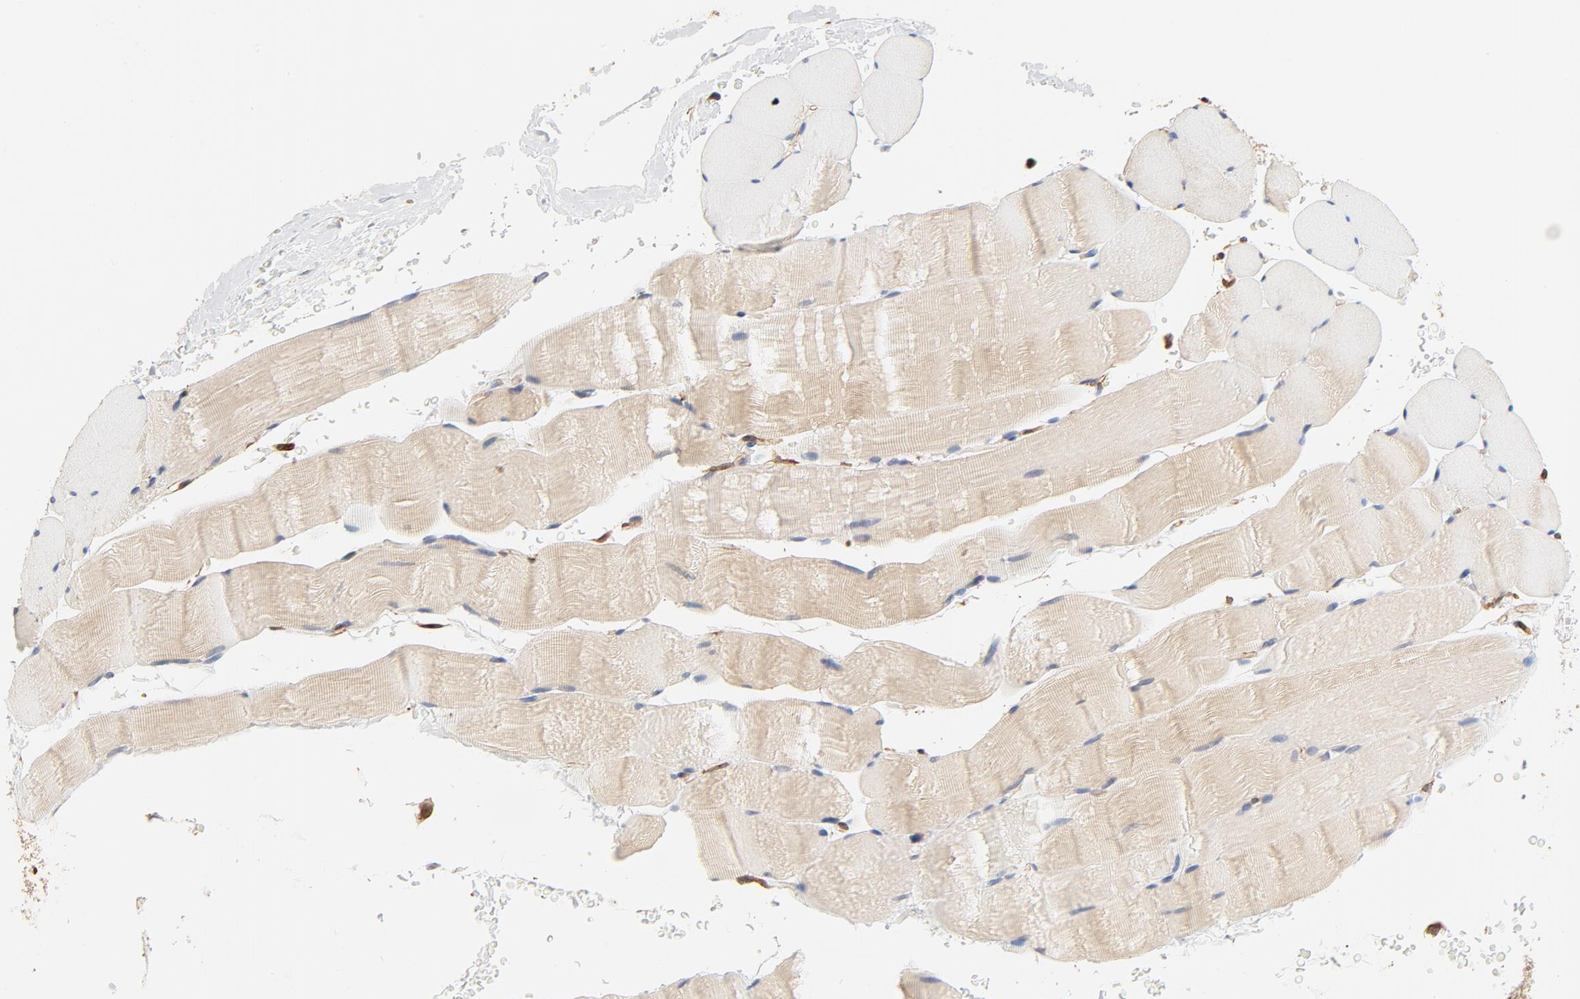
{"staining": {"intensity": "weak", "quantity": ">75%", "location": "cytoplasmic/membranous"}, "tissue": "skeletal muscle", "cell_type": "Myocytes", "image_type": "normal", "snomed": [{"axis": "morphology", "description": "Normal tissue, NOS"}, {"axis": "topography", "description": "Skeletal muscle"}], "caption": "A brown stain labels weak cytoplasmic/membranous staining of a protein in myocytes of benign skeletal muscle. (brown staining indicates protein expression, while blue staining denotes nuclei).", "gene": "BCAP31", "patient": {"sex": "male", "age": 62}}